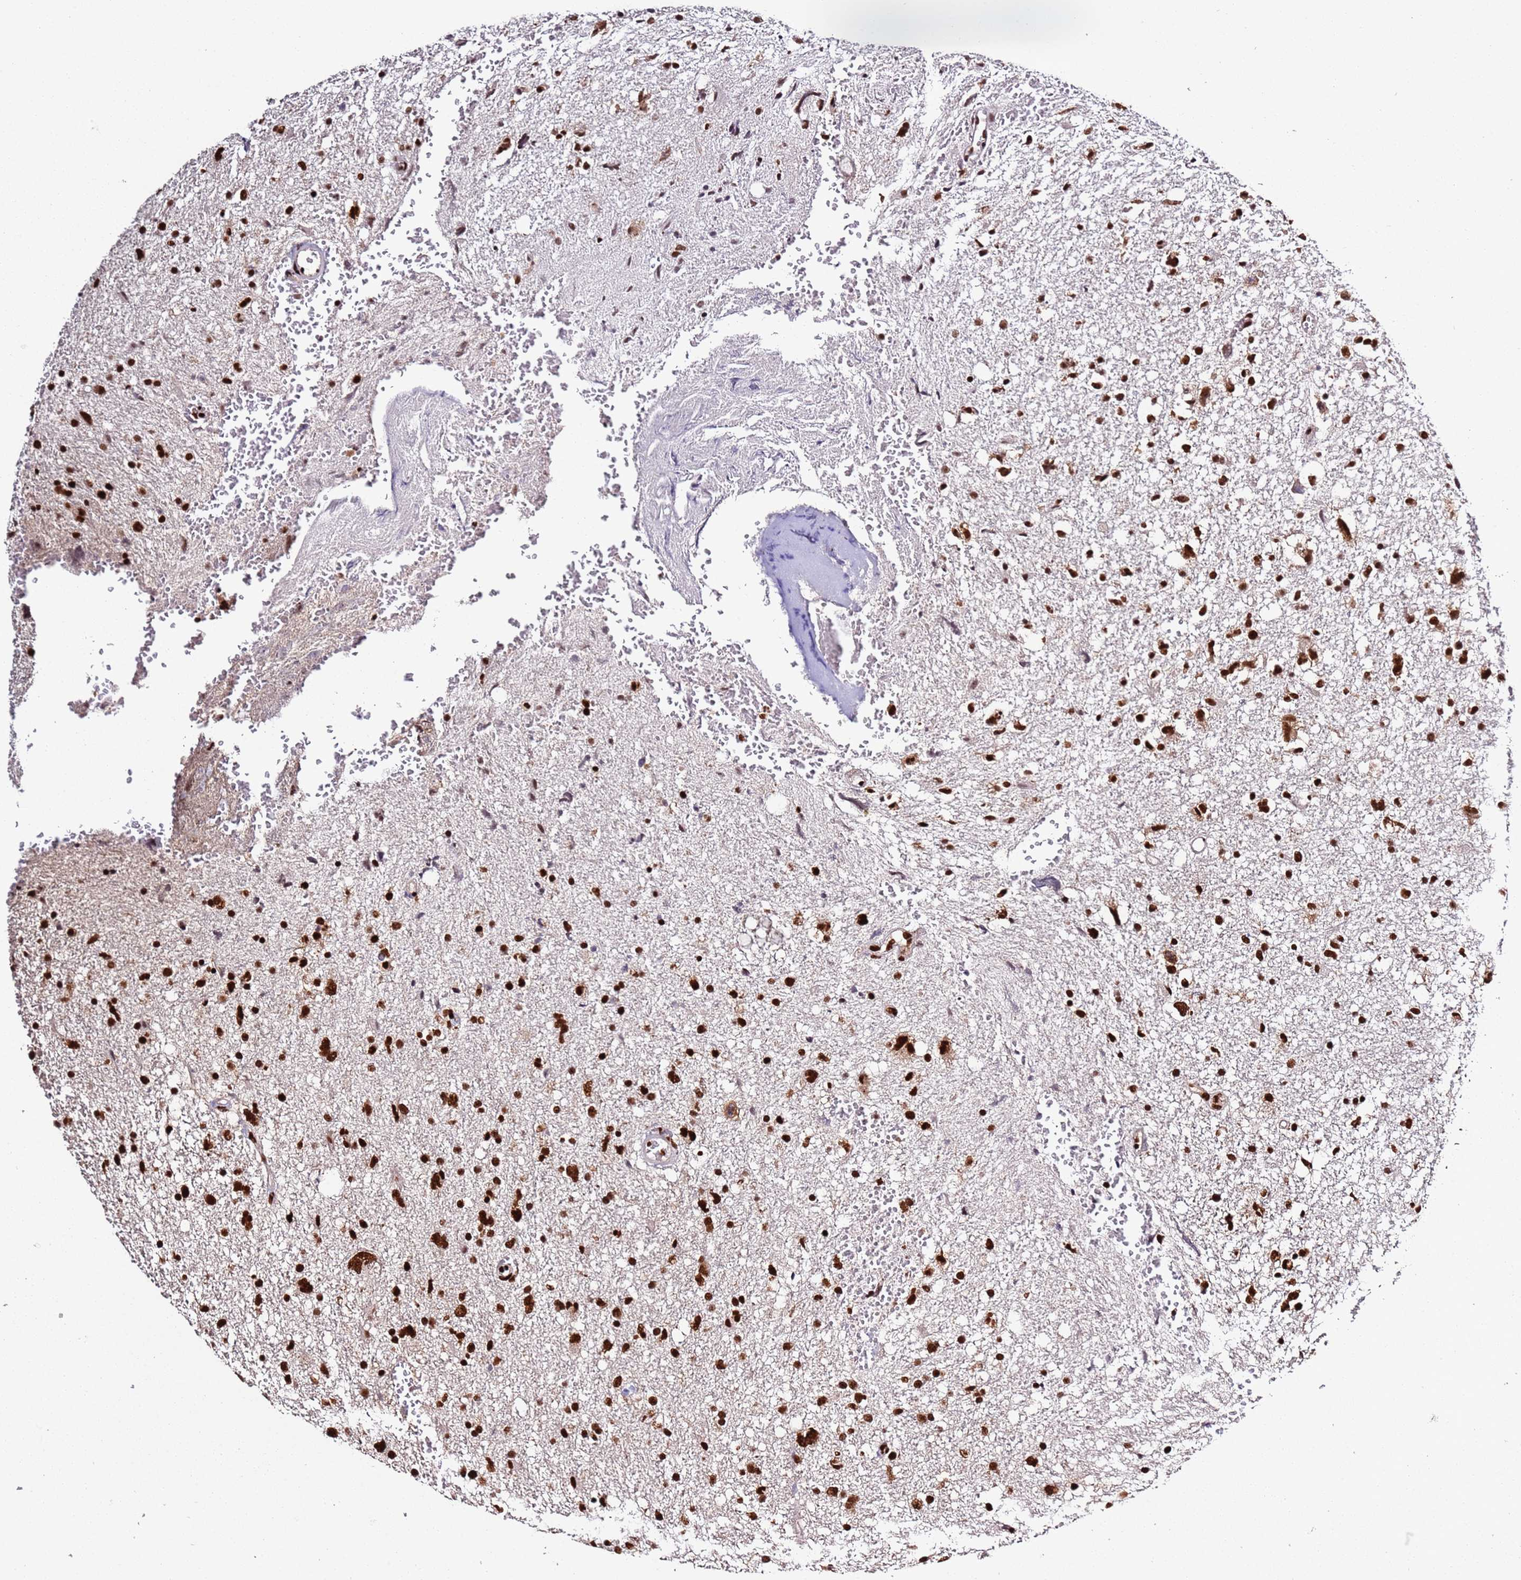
{"staining": {"intensity": "strong", "quantity": ">75%", "location": "nuclear"}, "tissue": "glioma", "cell_type": "Tumor cells", "image_type": "cancer", "snomed": [{"axis": "morphology", "description": "Glioma, malignant, High grade"}, {"axis": "topography", "description": "Brain"}], "caption": "IHC photomicrograph of glioma stained for a protein (brown), which reveals high levels of strong nuclear staining in approximately >75% of tumor cells.", "gene": "C6orf226", "patient": {"sex": "male", "age": 61}}